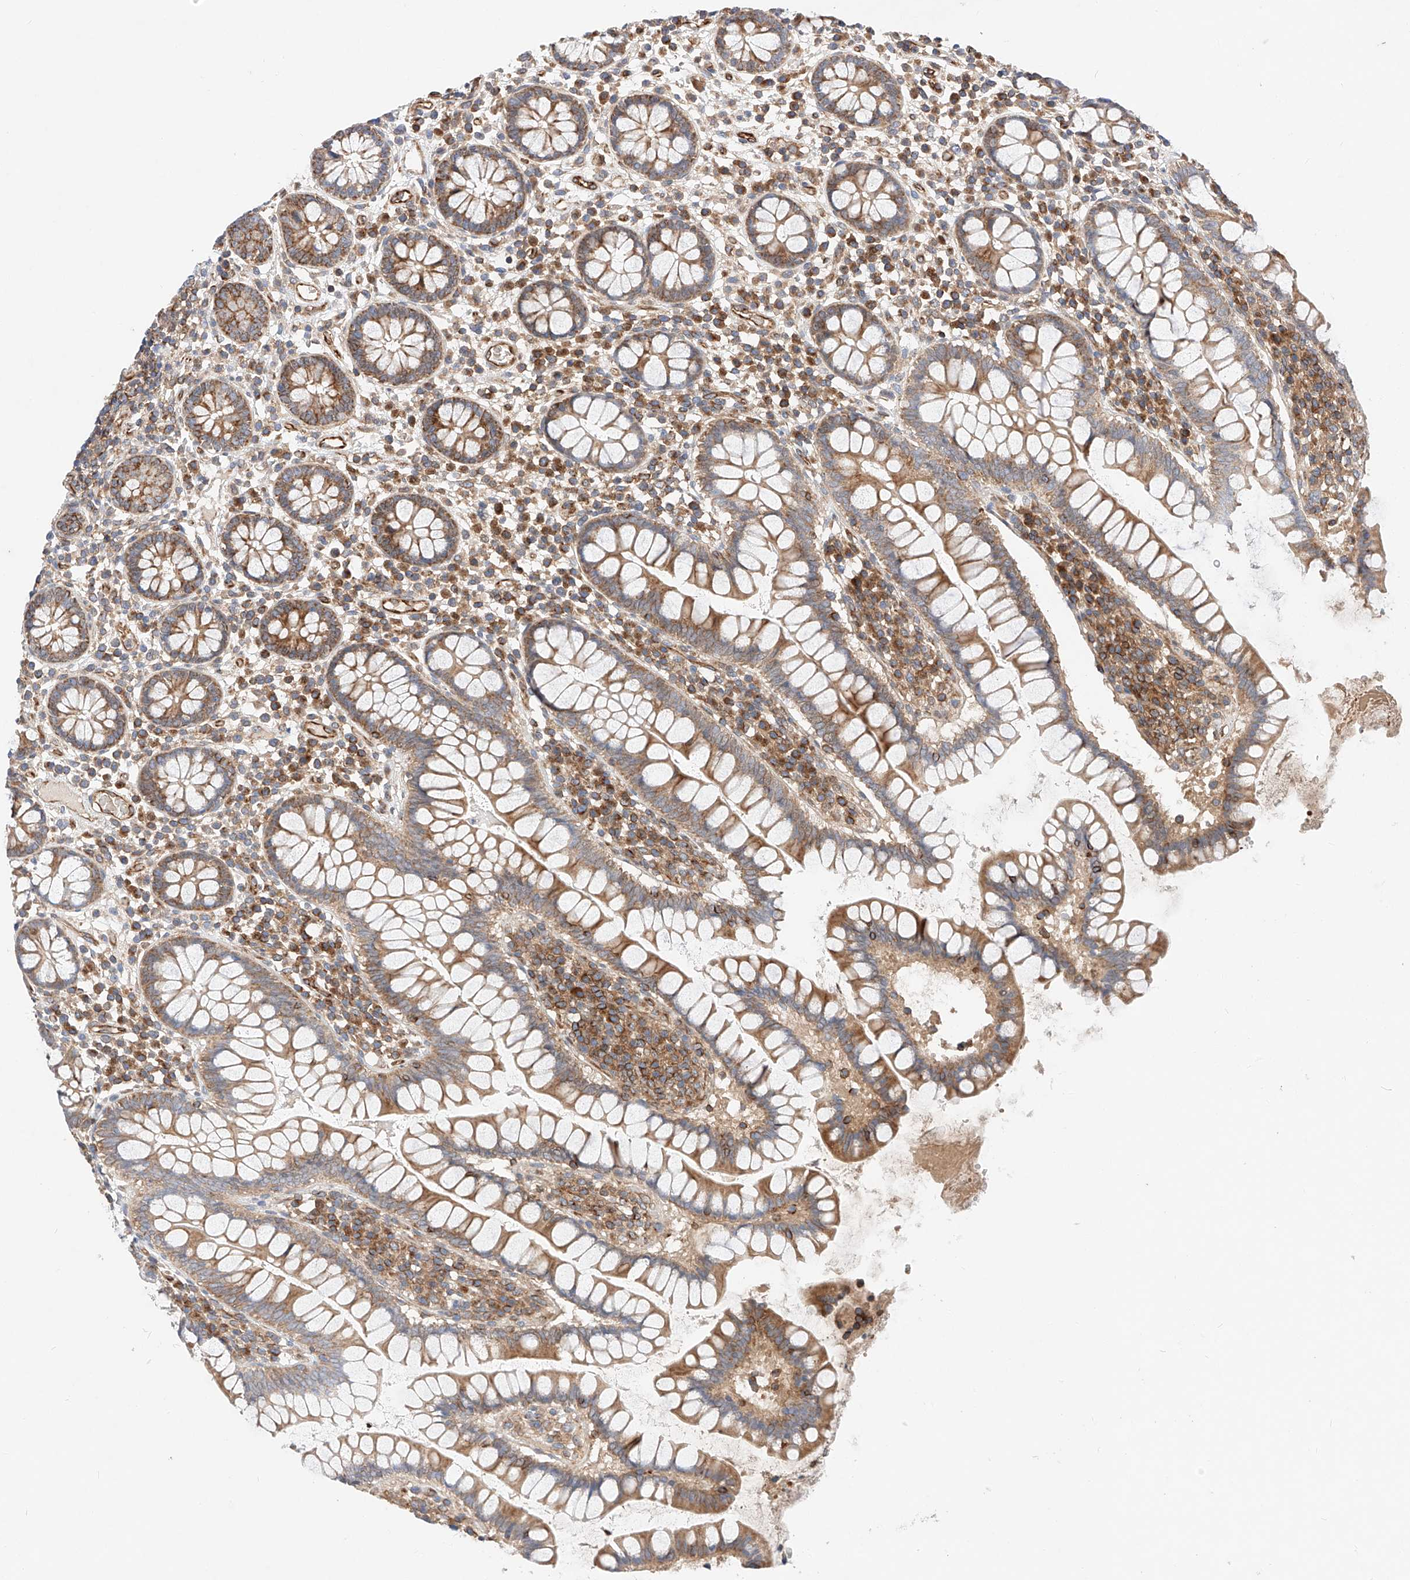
{"staining": {"intensity": "moderate", "quantity": ">75%", "location": "cytoplasmic/membranous"}, "tissue": "colon", "cell_type": "Endothelial cells", "image_type": "normal", "snomed": [{"axis": "morphology", "description": "Normal tissue, NOS"}, {"axis": "topography", "description": "Colon"}], "caption": "Immunohistochemical staining of normal colon shows >75% levels of moderate cytoplasmic/membranous protein staining in about >75% of endothelial cells. Nuclei are stained in blue.", "gene": "NR1D1", "patient": {"sex": "female", "age": 79}}